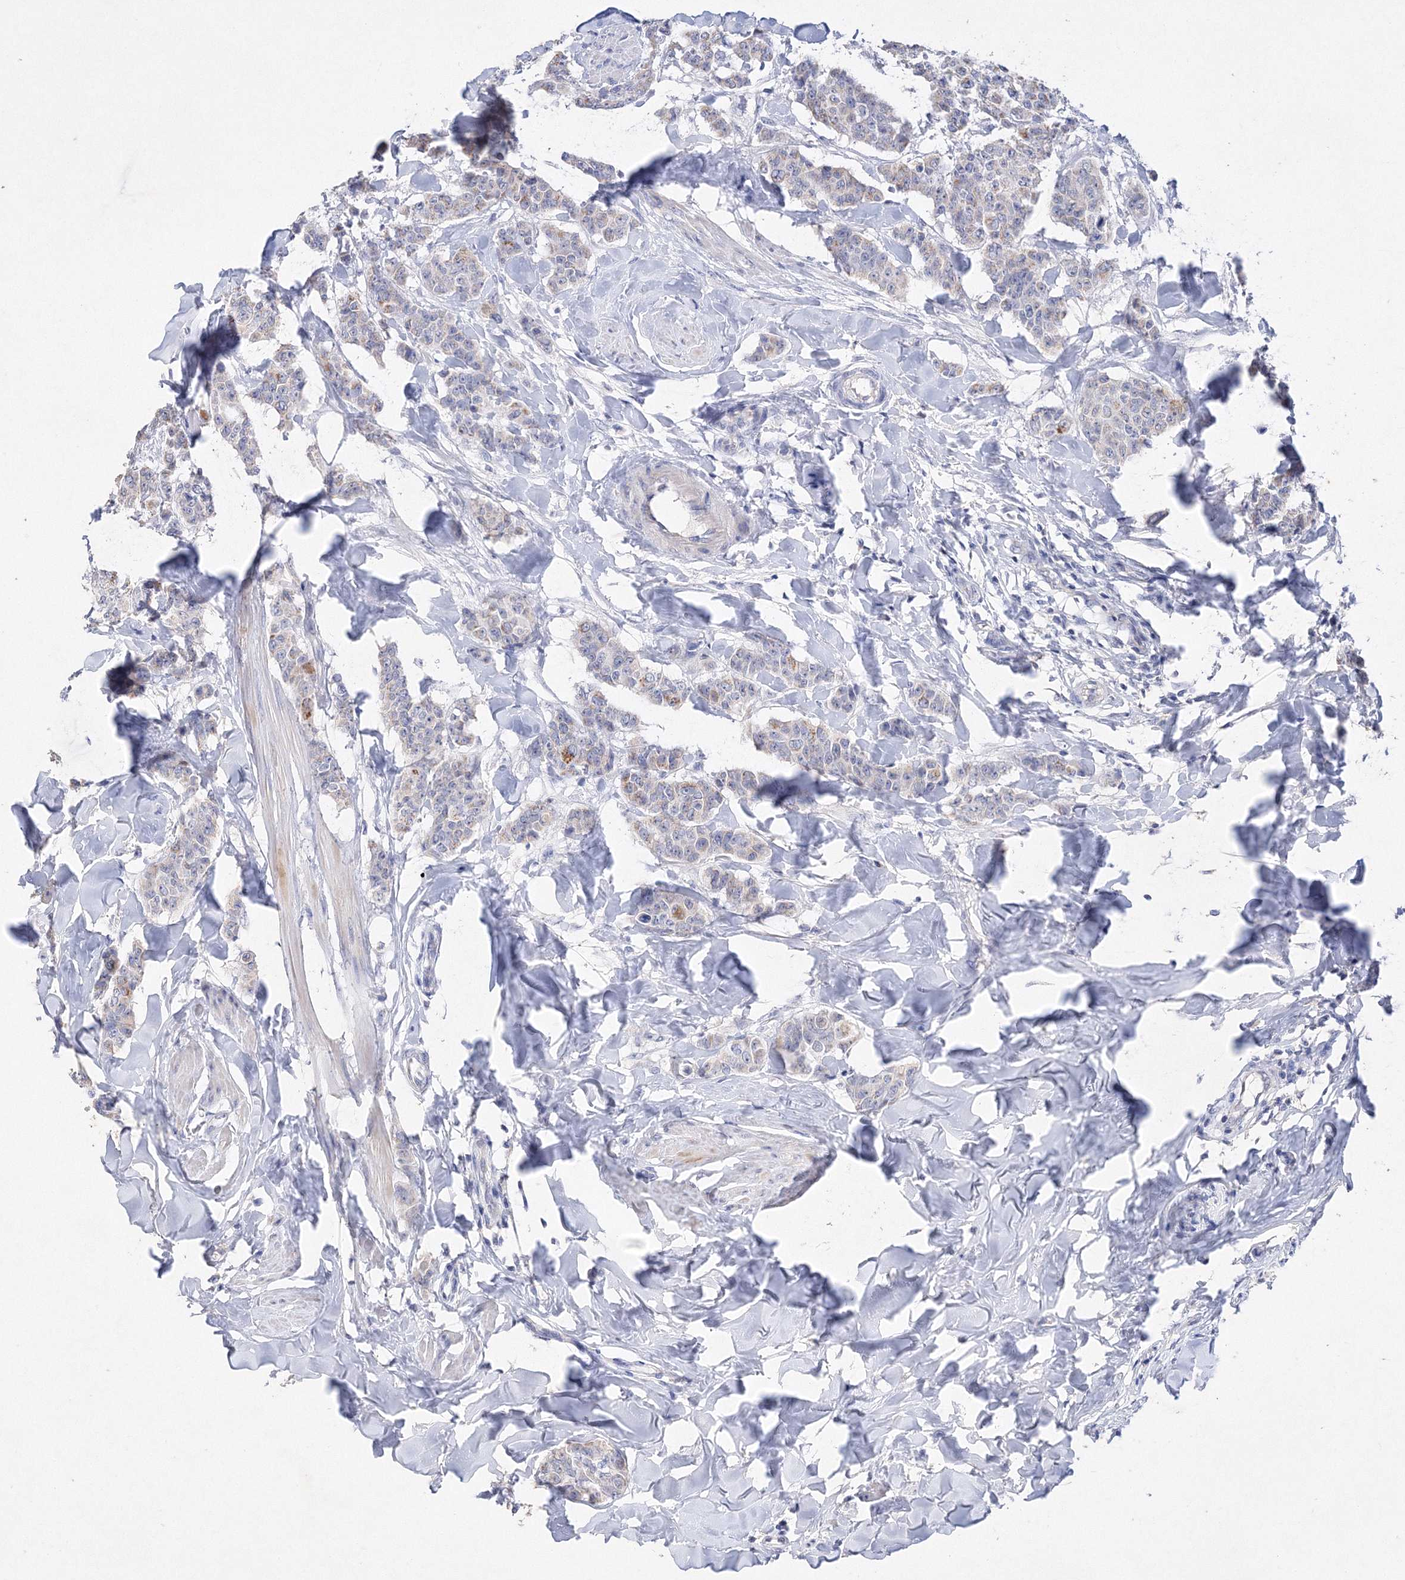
{"staining": {"intensity": "weak", "quantity": "<25%", "location": "cytoplasmic/membranous"}, "tissue": "breast cancer", "cell_type": "Tumor cells", "image_type": "cancer", "snomed": [{"axis": "morphology", "description": "Duct carcinoma"}, {"axis": "topography", "description": "Breast"}], "caption": "An IHC histopathology image of breast cancer is shown. There is no staining in tumor cells of breast cancer.", "gene": "GLS", "patient": {"sex": "female", "age": 40}}